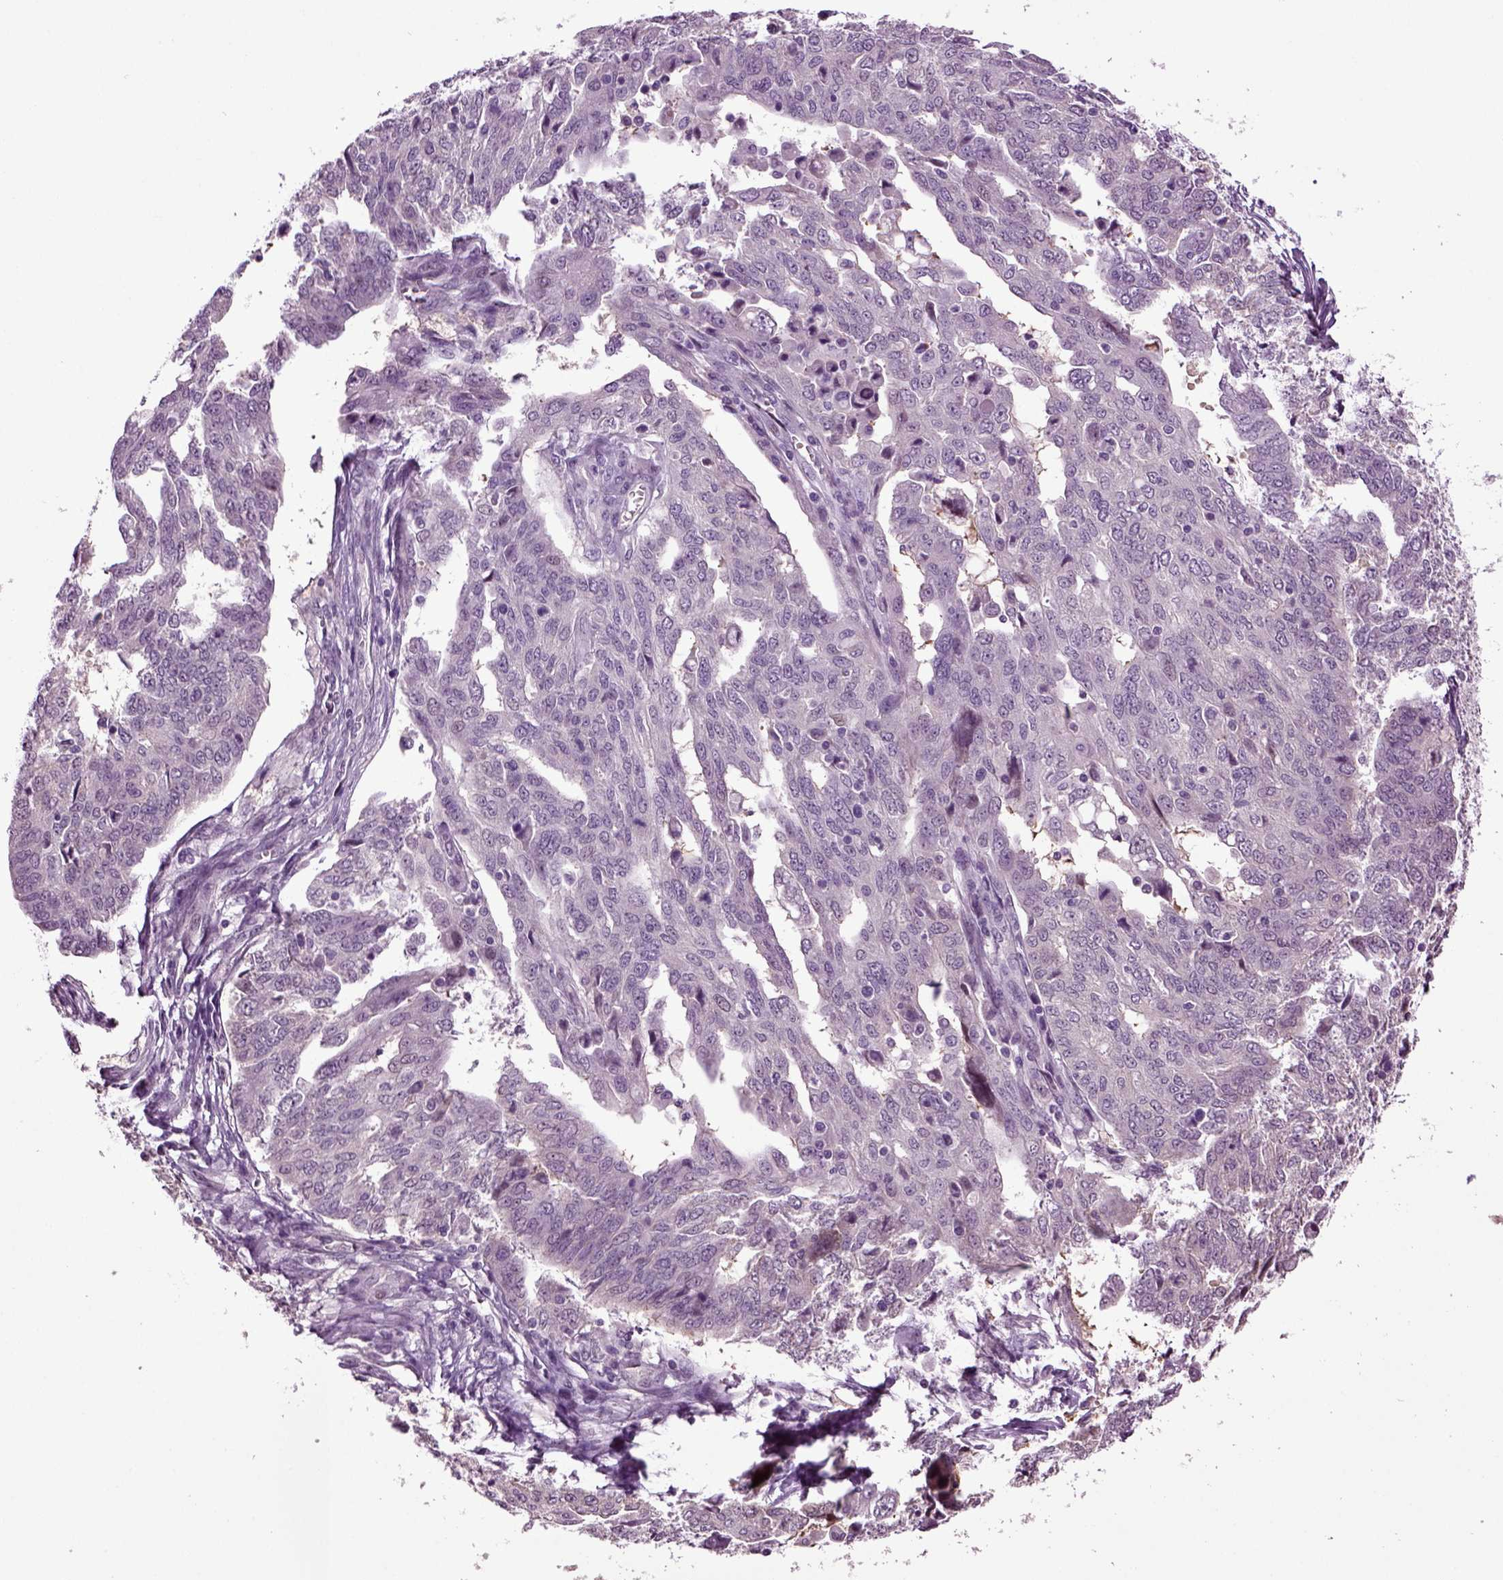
{"staining": {"intensity": "negative", "quantity": "none", "location": "none"}, "tissue": "ovarian cancer", "cell_type": "Tumor cells", "image_type": "cancer", "snomed": [{"axis": "morphology", "description": "Cystadenocarcinoma, serous, NOS"}, {"axis": "topography", "description": "Ovary"}], "caption": "Immunohistochemistry (IHC) histopathology image of neoplastic tissue: human serous cystadenocarcinoma (ovarian) stained with DAB (3,3'-diaminobenzidine) reveals no significant protein expression in tumor cells. (DAB immunohistochemistry, high magnification).", "gene": "PLCH2", "patient": {"sex": "female", "age": 67}}